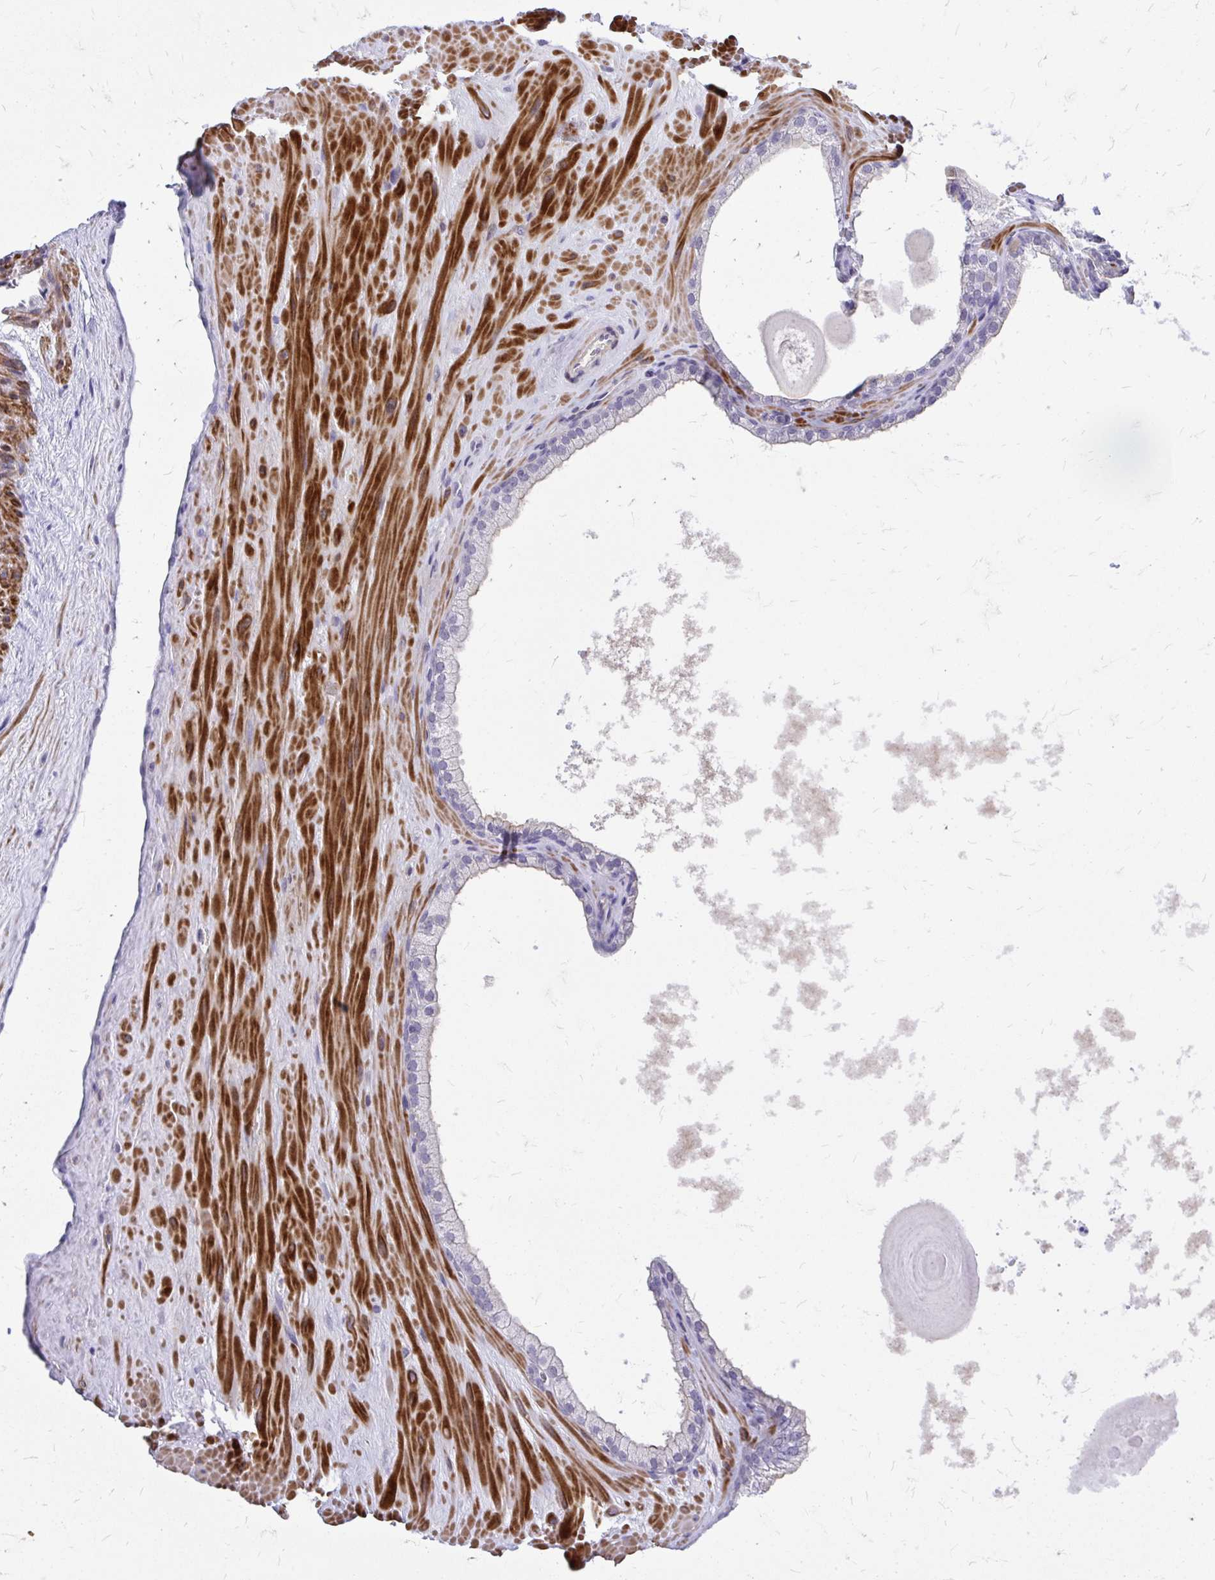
{"staining": {"intensity": "weak", "quantity": "<25%", "location": "cytoplasmic/membranous"}, "tissue": "prostate", "cell_type": "Glandular cells", "image_type": "normal", "snomed": [{"axis": "morphology", "description": "Normal tissue, NOS"}, {"axis": "topography", "description": "Prostate"}, {"axis": "topography", "description": "Peripheral nerve tissue"}], "caption": "This histopathology image is of benign prostate stained with immunohistochemistry (IHC) to label a protein in brown with the nuclei are counter-stained blue. There is no expression in glandular cells.", "gene": "ZBTB25", "patient": {"sex": "male", "age": 61}}